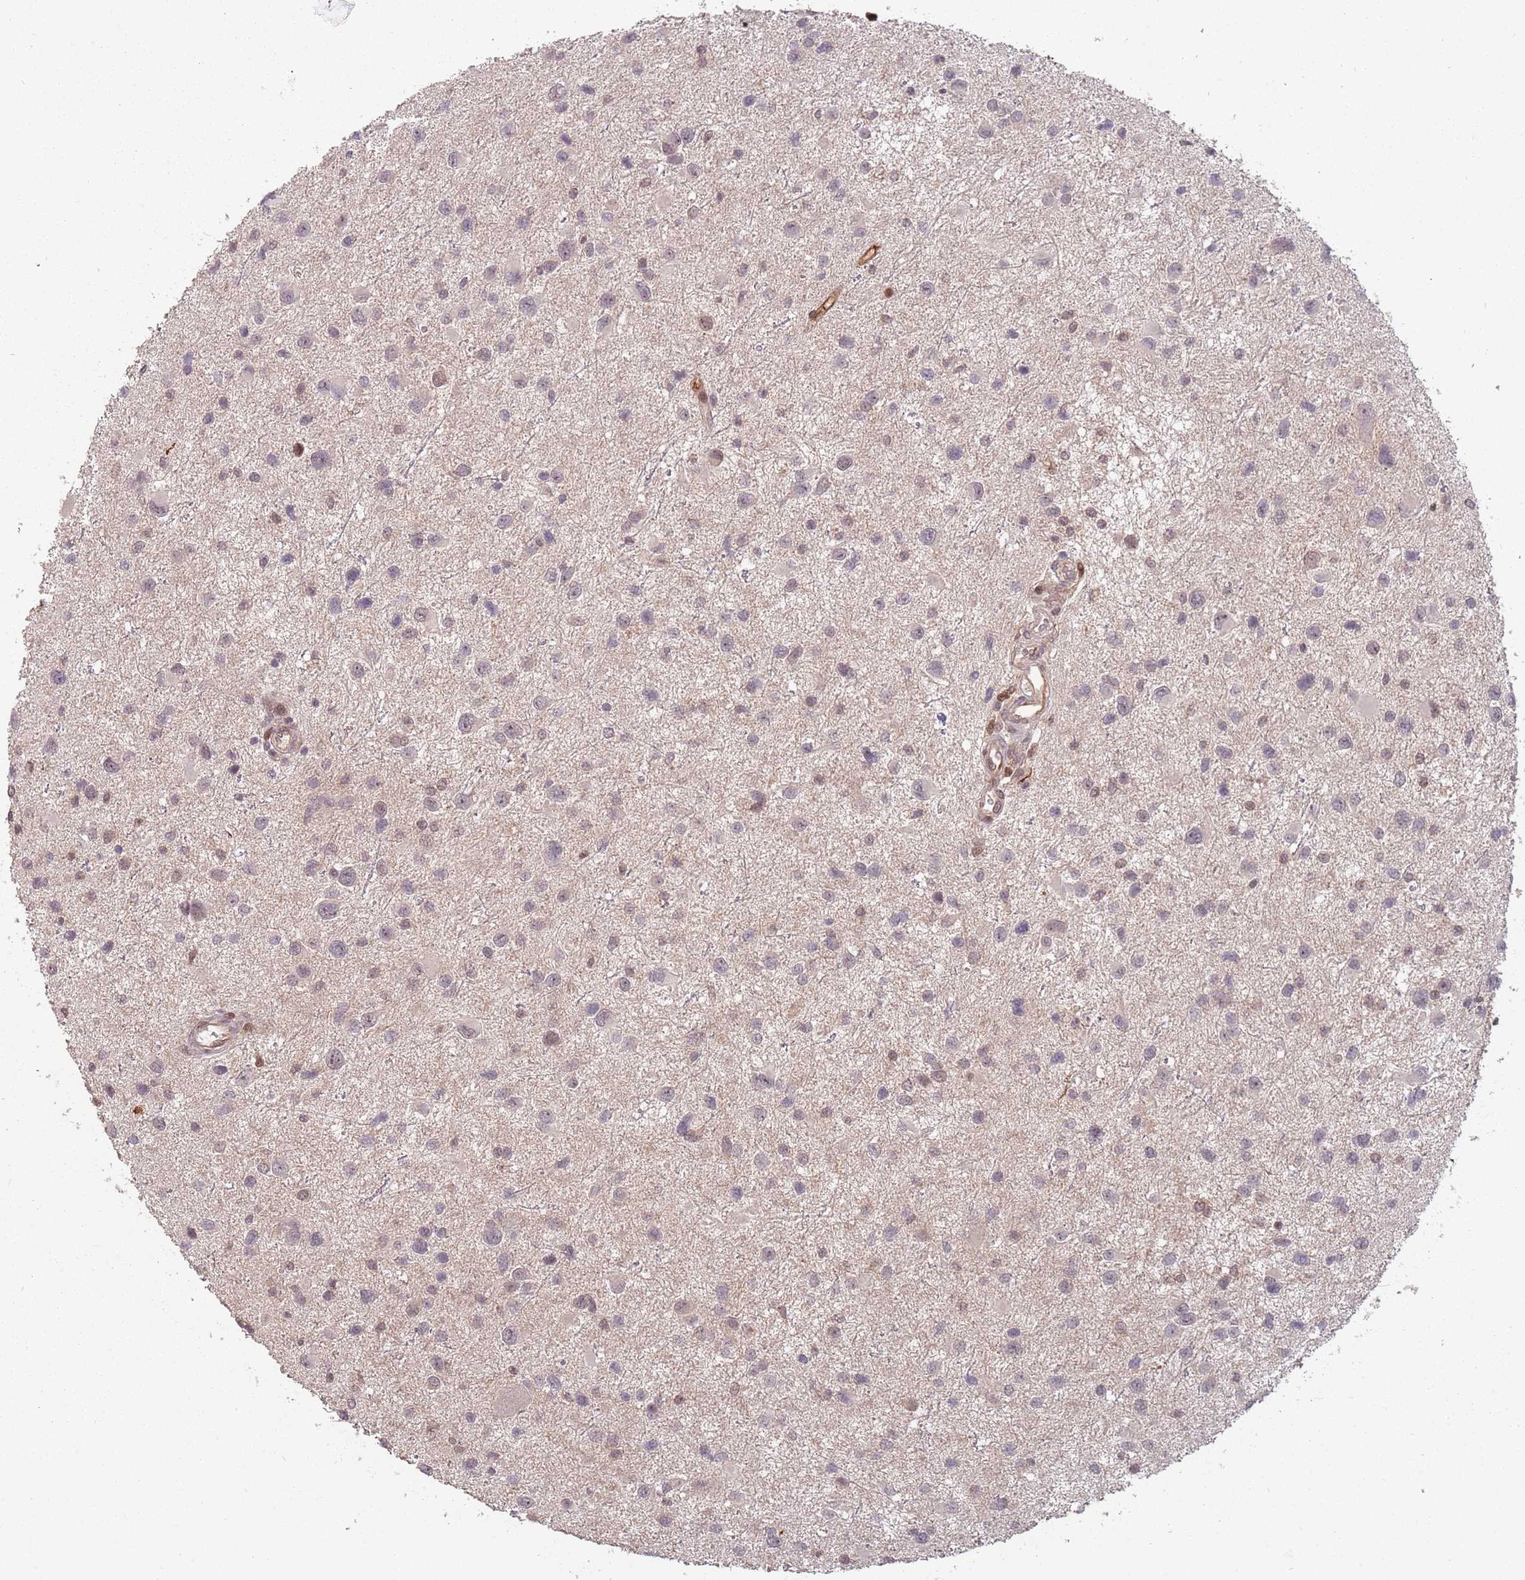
{"staining": {"intensity": "weak", "quantity": "<25%", "location": "nuclear"}, "tissue": "glioma", "cell_type": "Tumor cells", "image_type": "cancer", "snomed": [{"axis": "morphology", "description": "Glioma, malignant, Low grade"}, {"axis": "topography", "description": "Brain"}], "caption": "This micrograph is of glioma stained with immunohistochemistry (IHC) to label a protein in brown with the nuclei are counter-stained blue. There is no staining in tumor cells.", "gene": "ZBTB5", "patient": {"sex": "female", "age": 32}}